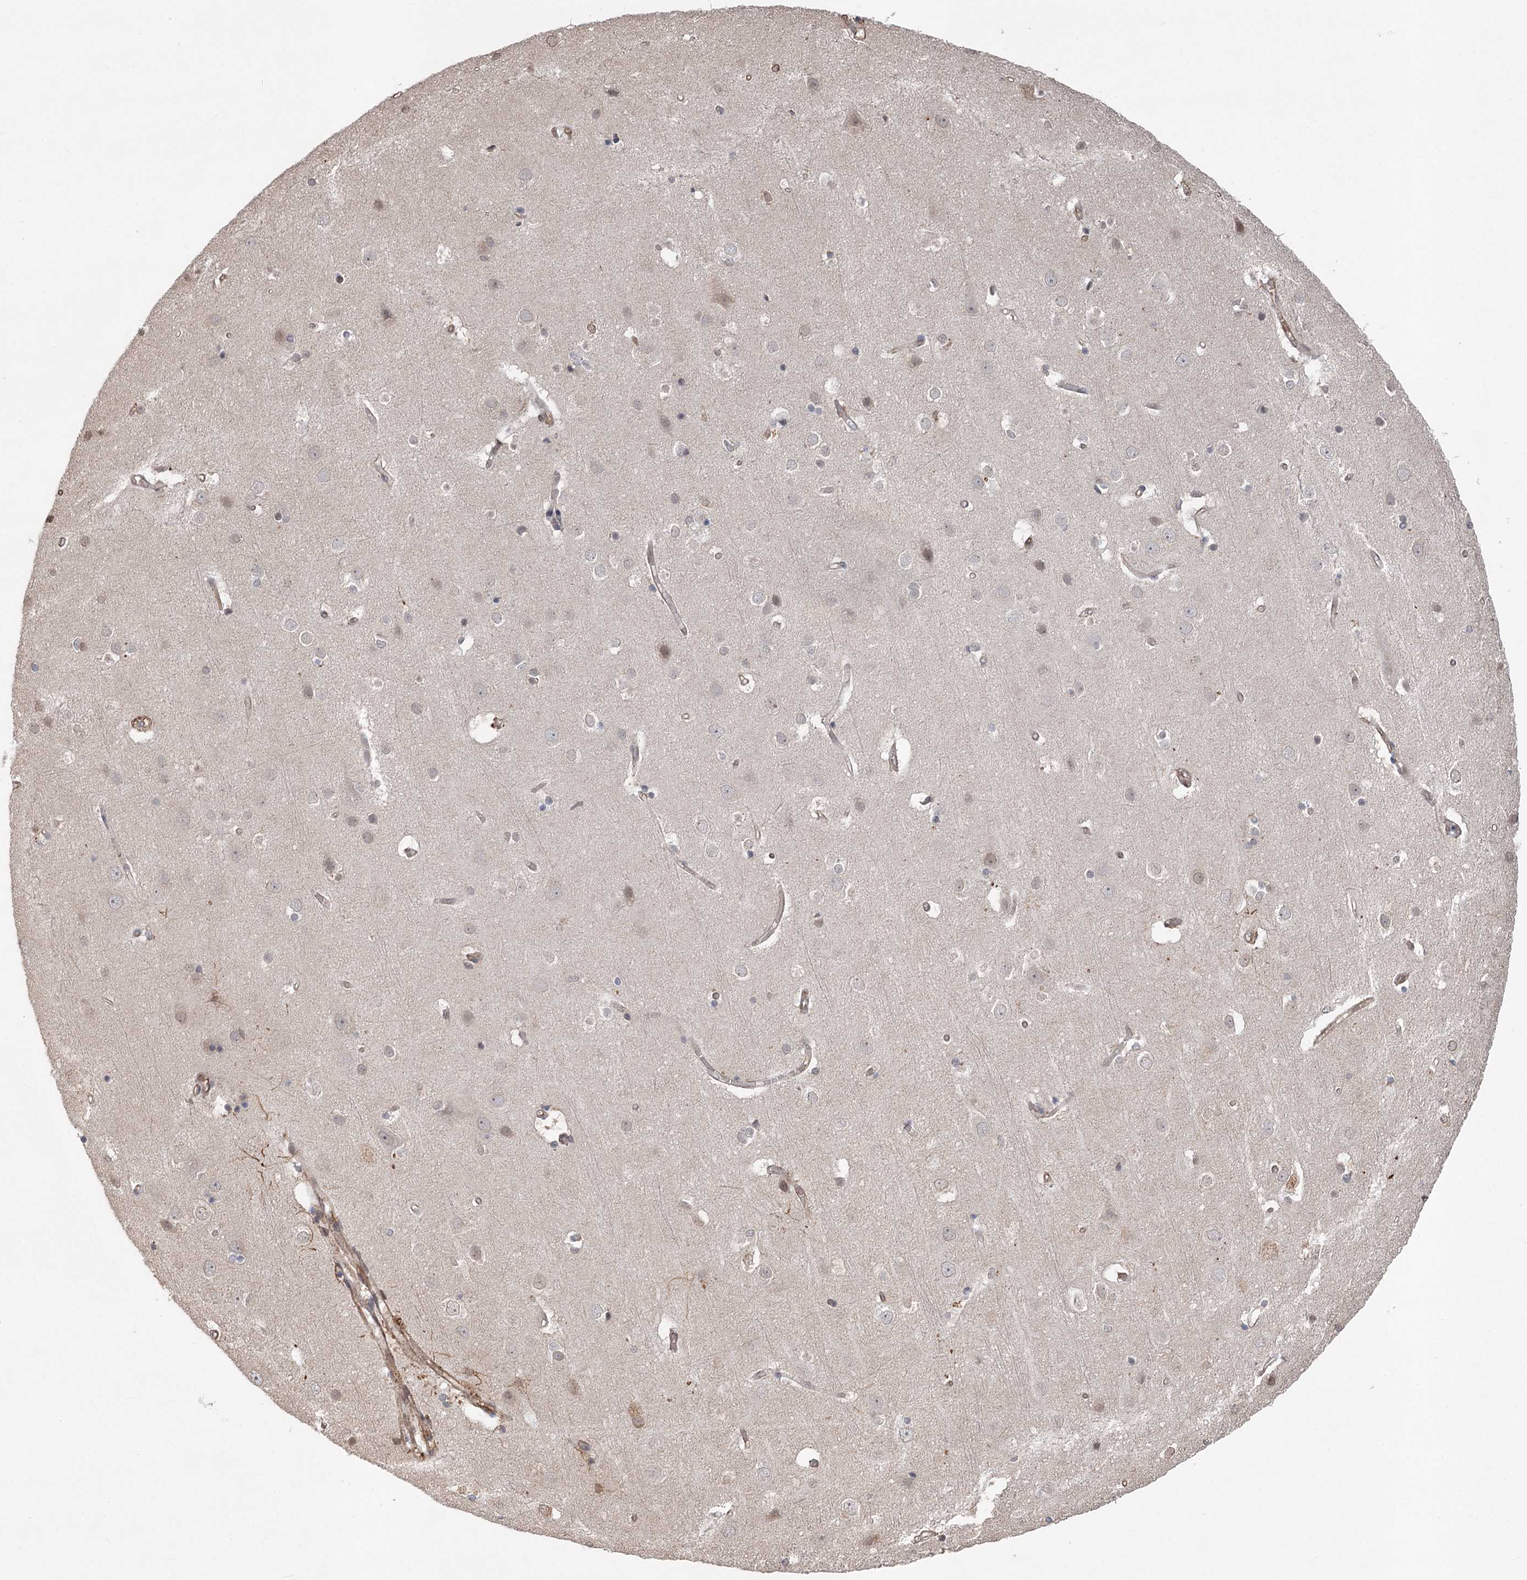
{"staining": {"intensity": "moderate", "quantity": "25%-75%", "location": "cytoplasmic/membranous"}, "tissue": "cerebral cortex", "cell_type": "Endothelial cells", "image_type": "normal", "snomed": [{"axis": "morphology", "description": "Normal tissue, NOS"}, {"axis": "topography", "description": "Cerebral cortex"}], "caption": "High-magnification brightfield microscopy of normal cerebral cortex stained with DAB (3,3'-diaminobenzidine) (brown) and counterstained with hematoxylin (blue). endothelial cells exhibit moderate cytoplasmic/membranous expression is appreciated in about25%-75% of cells. The staining is performed using DAB brown chromogen to label protein expression. The nuclei are counter-stained blue using hematoxylin.", "gene": "RWDD4", "patient": {"sex": "male", "age": 54}}